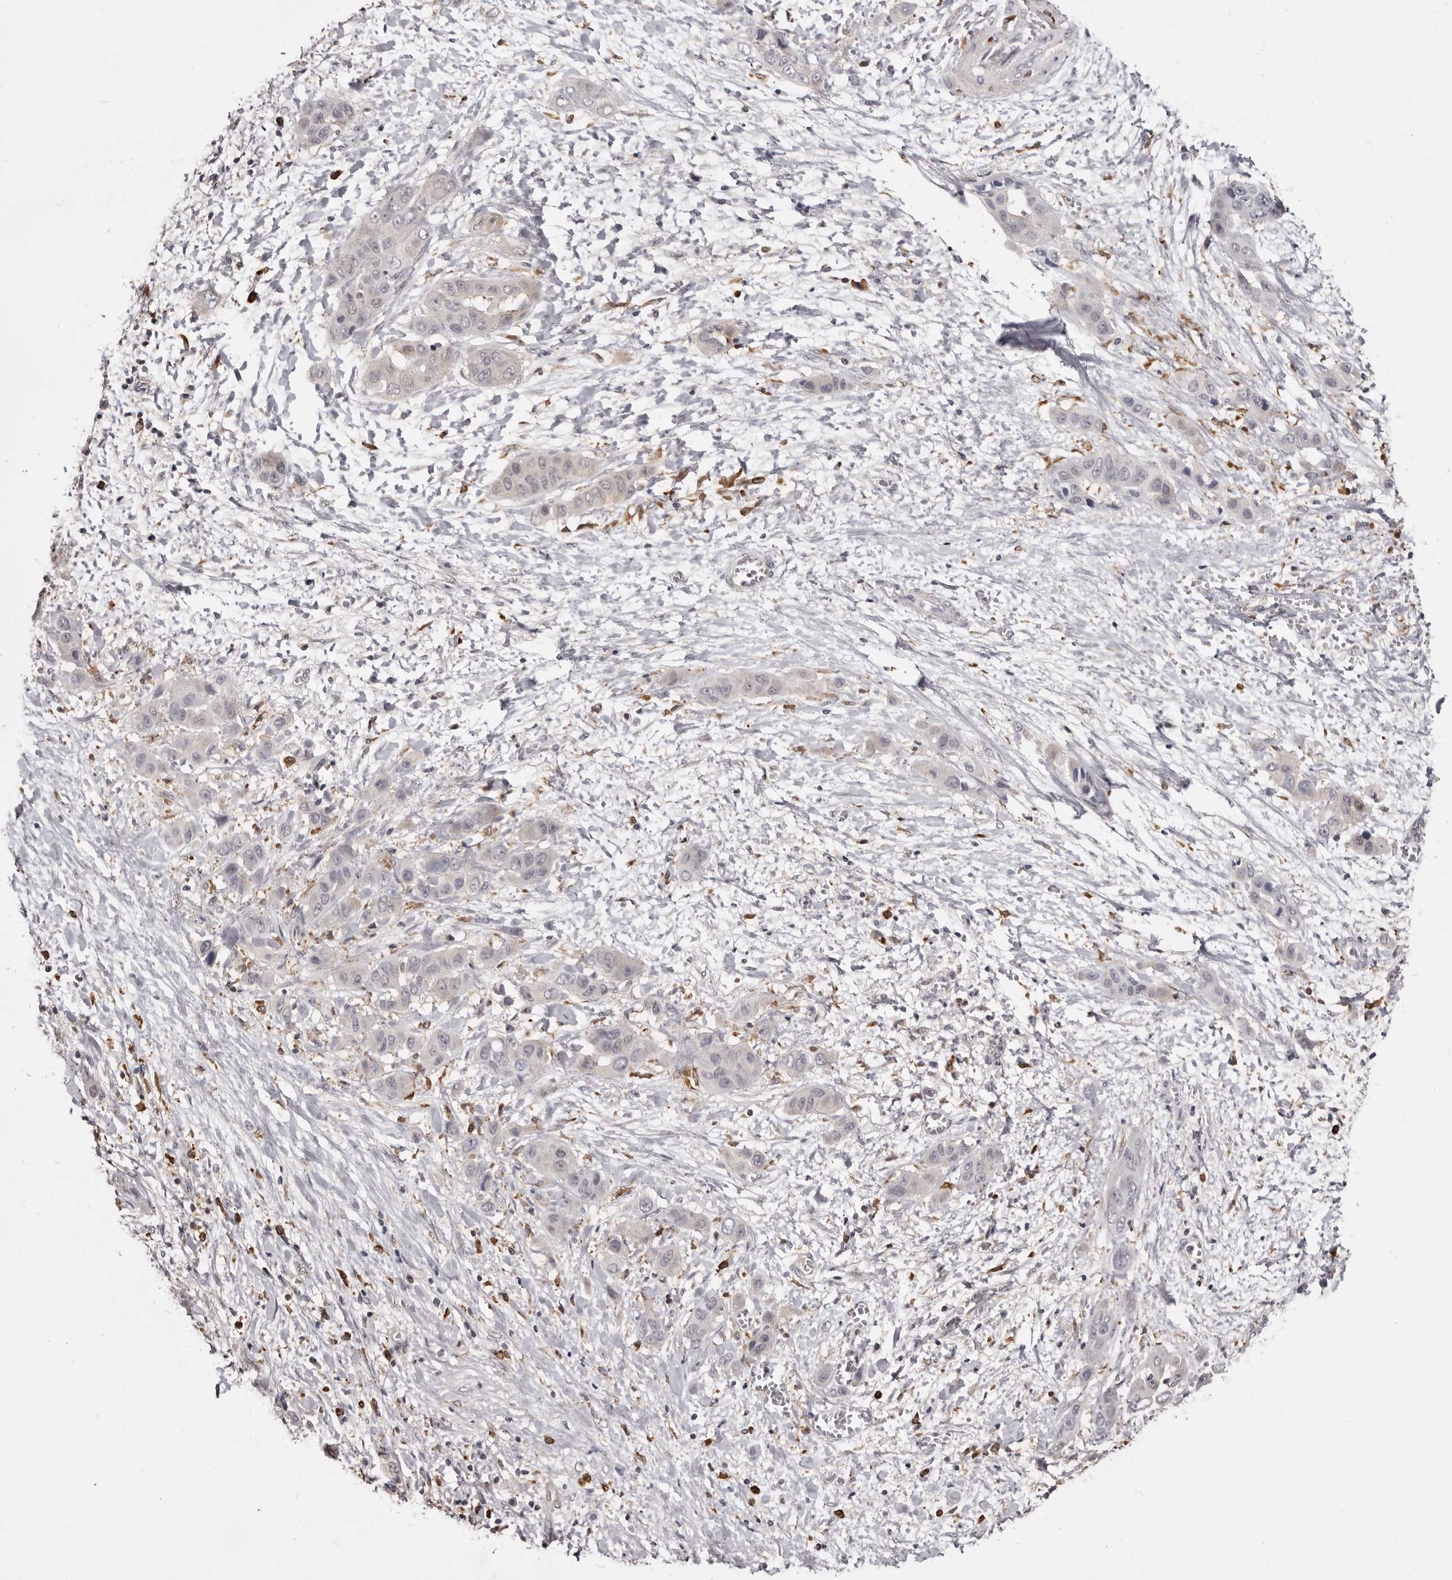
{"staining": {"intensity": "negative", "quantity": "none", "location": "none"}, "tissue": "liver cancer", "cell_type": "Tumor cells", "image_type": "cancer", "snomed": [{"axis": "morphology", "description": "Cholangiocarcinoma"}, {"axis": "topography", "description": "Liver"}], "caption": "Tumor cells show no significant expression in cholangiocarcinoma (liver). (Brightfield microscopy of DAB (3,3'-diaminobenzidine) immunohistochemistry (IHC) at high magnification).", "gene": "TNNI1", "patient": {"sex": "female", "age": 52}}